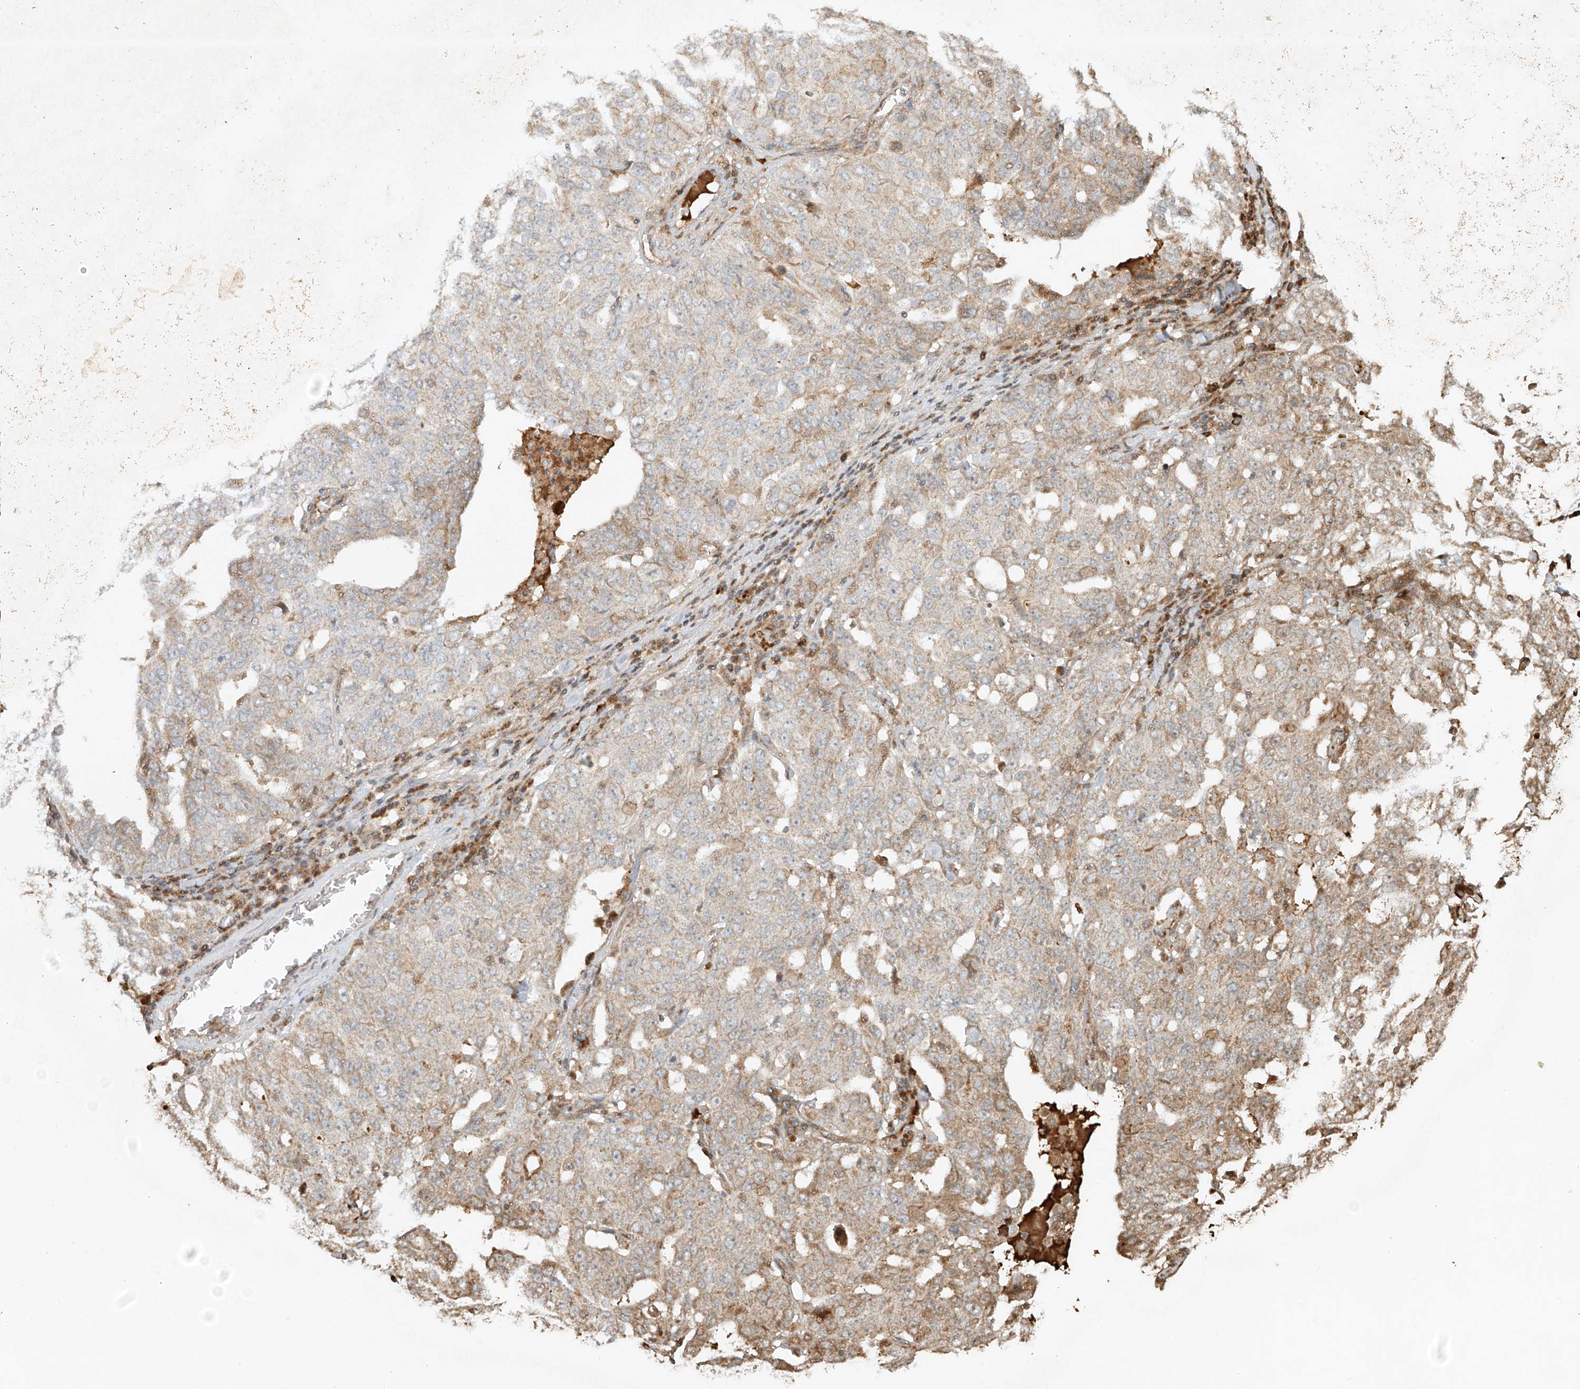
{"staining": {"intensity": "weak", "quantity": "25%-75%", "location": "cytoplasmic/membranous"}, "tissue": "ovarian cancer", "cell_type": "Tumor cells", "image_type": "cancer", "snomed": [{"axis": "morphology", "description": "Carcinoma, endometroid"}, {"axis": "topography", "description": "Ovary"}], "caption": "IHC staining of ovarian cancer, which demonstrates low levels of weak cytoplasmic/membranous expression in approximately 25%-75% of tumor cells indicating weak cytoplasmic/membranous protein staining. The staining was performed using DAB (brown) for protein detection and nuclei were counterstained in hematoxylin (blue).", "gene": "CYYR1", "patient": {"sex": "female", "age": 62}}